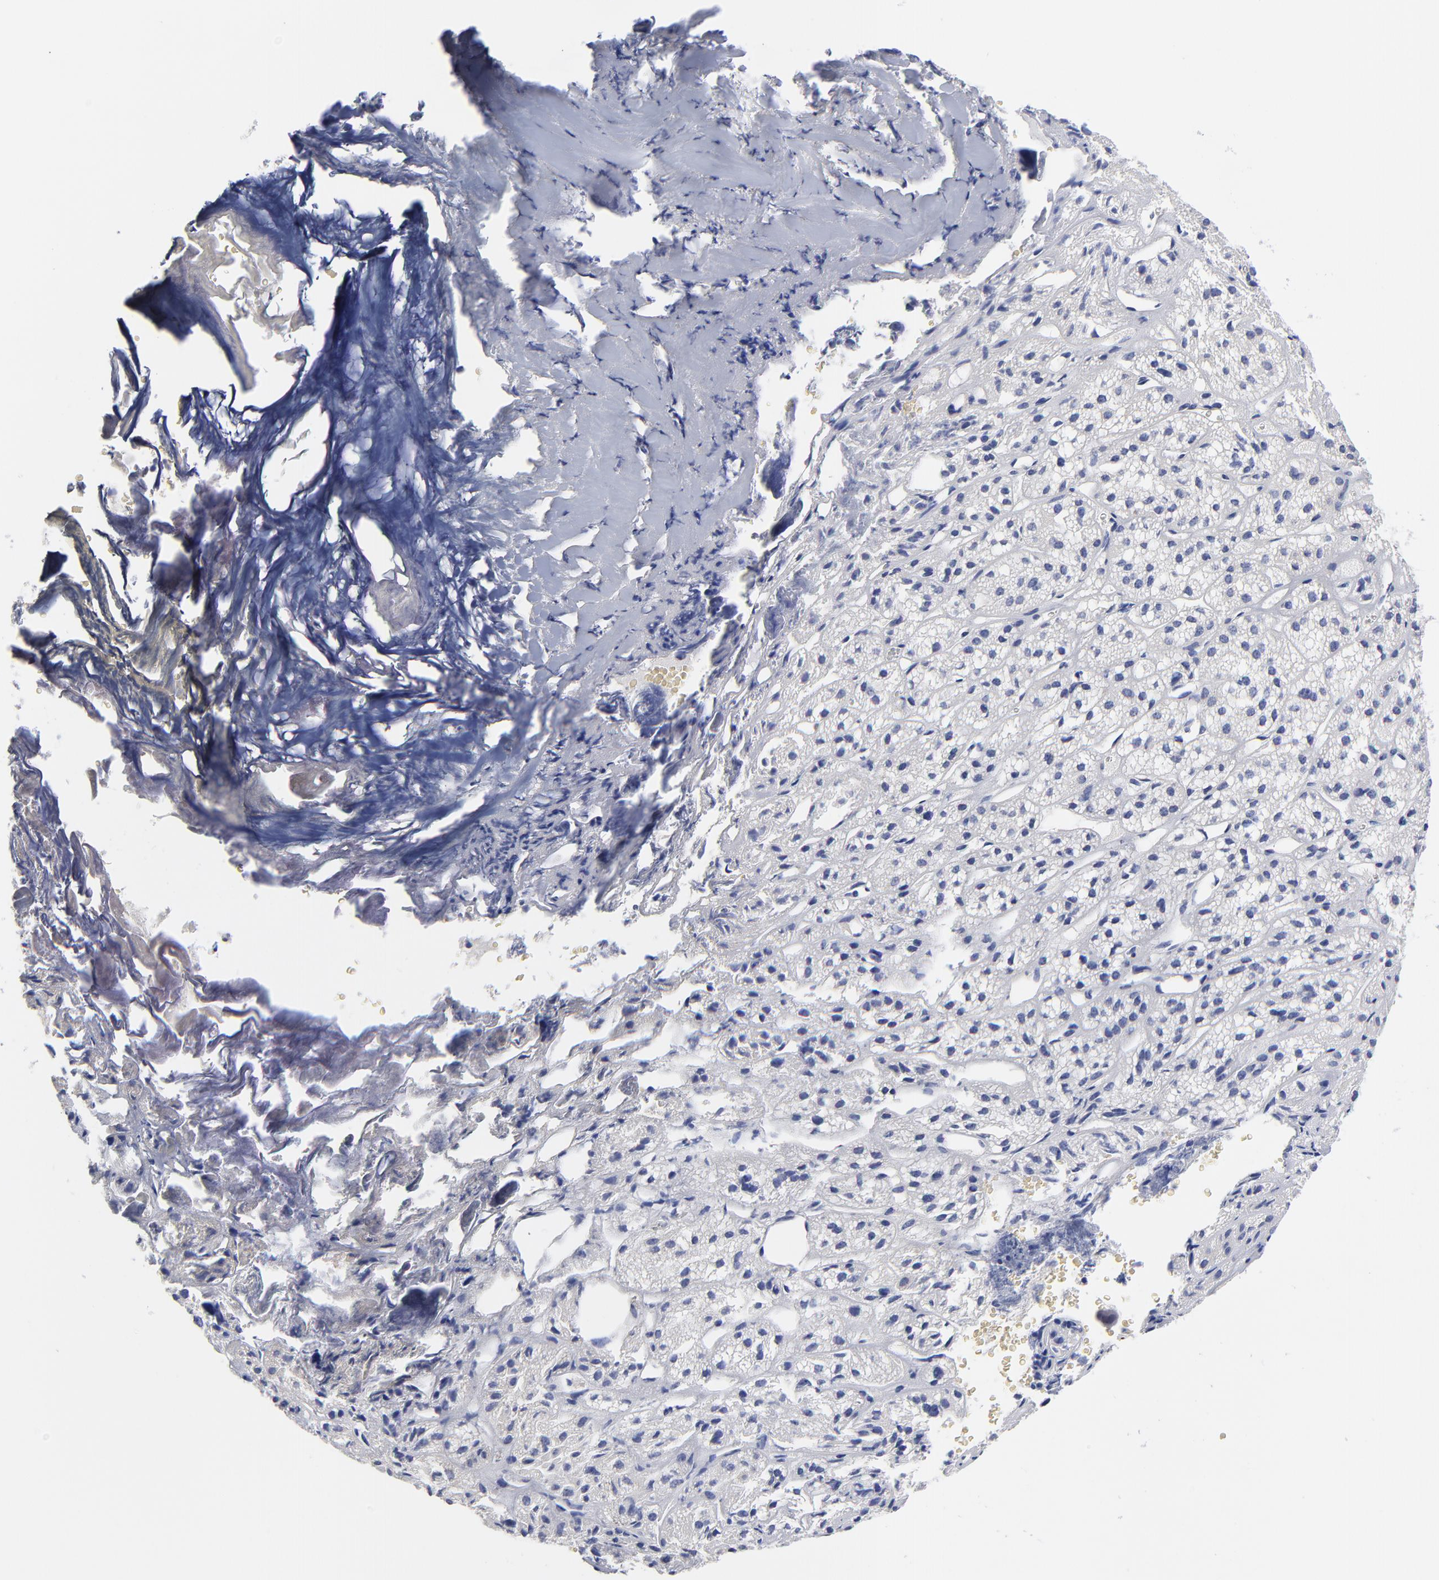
{"staining": {"intensity": "negative", "quantity": "none", "location": "none"}, "tissue": "adrenal gland", "cell_type": "Glandular cells", "image_type": "normal", "snomed": [{"axis": "morphology", "description": "Normal tissue, NOS"}, {"axis": "topography", "description": "Adrenal gland"}], "caption": "IHC histopathology image of normal adrenal gland: adrenal gland stained with DAB demonstrates no significant protein positivity in glandular cells.", "gene": "LAX1", "patient": {"sex": "female", "age": 71}}